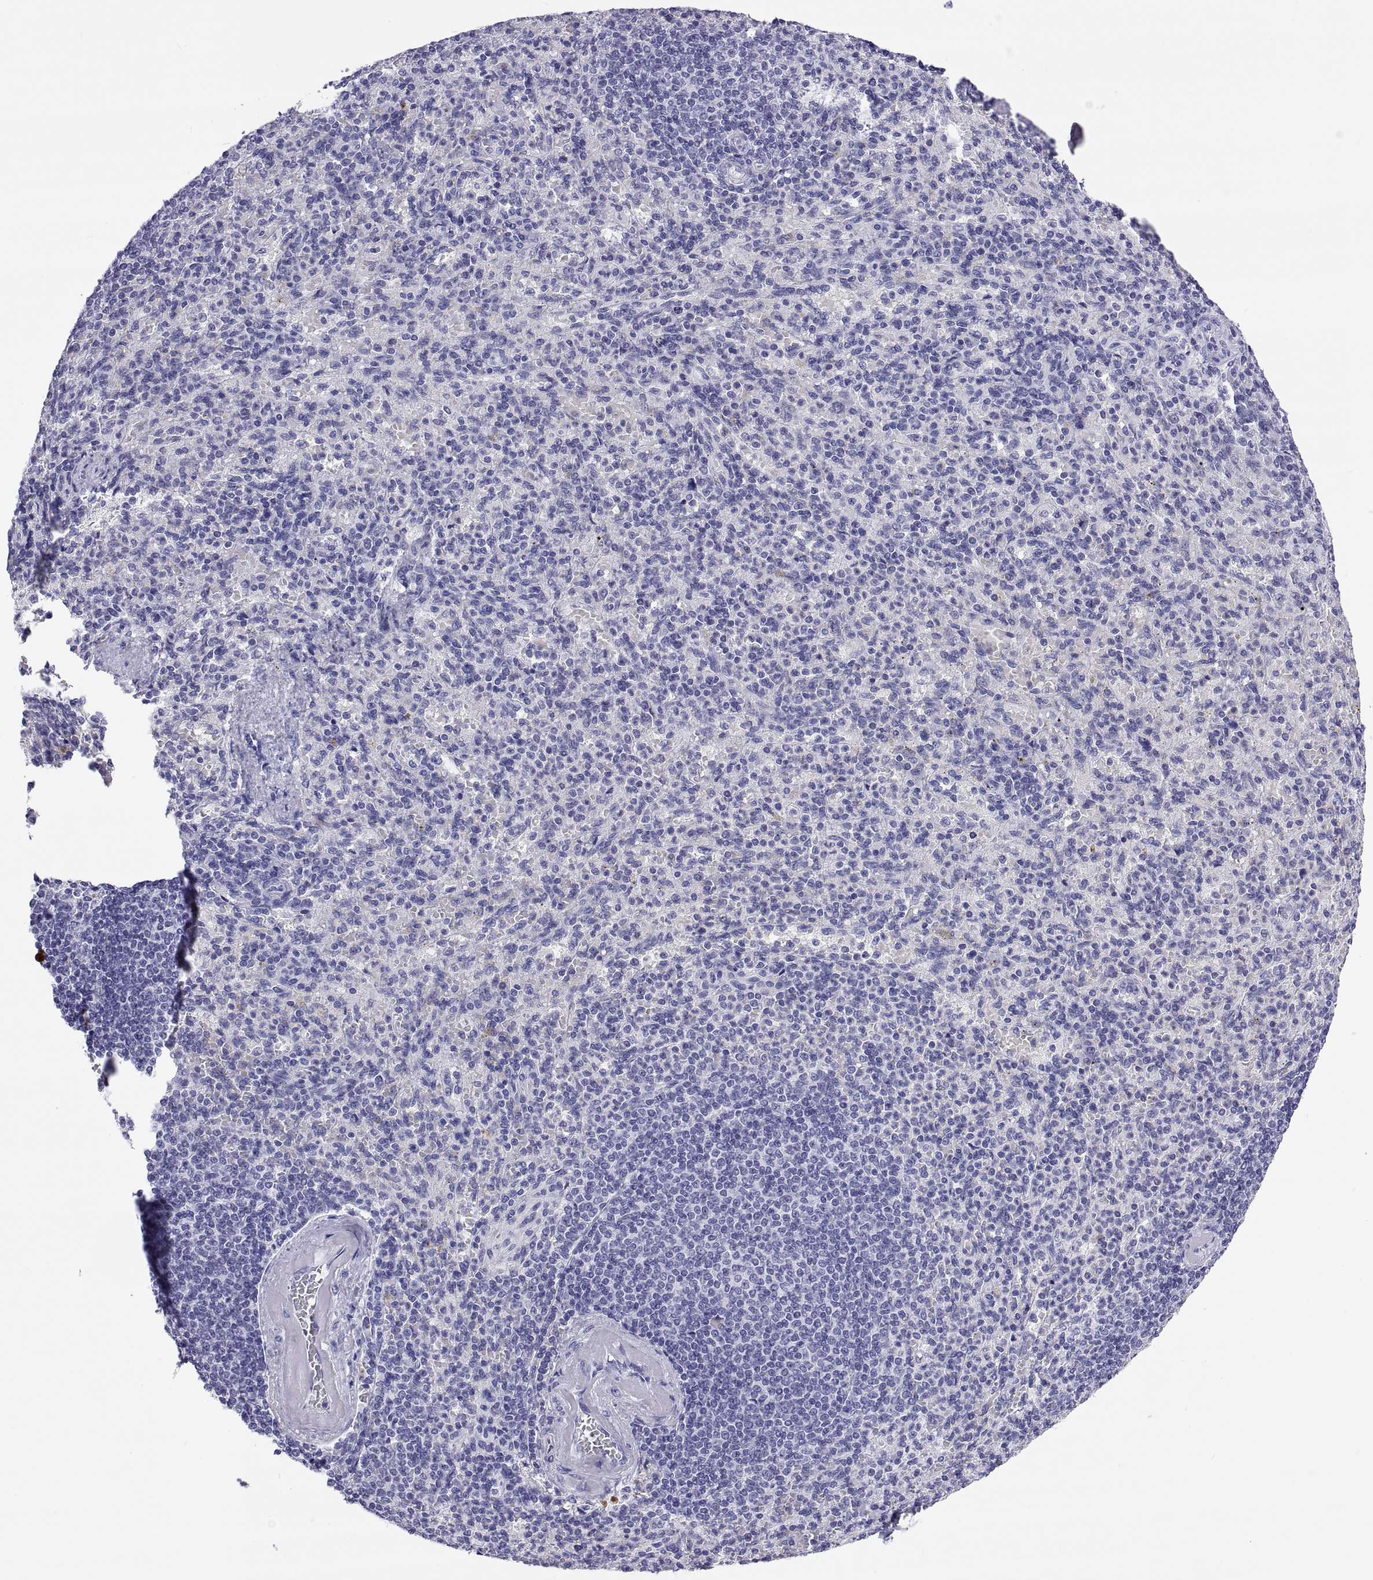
{"staining": {"intensity": "negative", "quantity": "none", "location": "none"}, "tissue": "spleen", "cell_type": "Cells in red pulp", "image_type": "normal", "snomed": [{"axis": "morphology", "description": "Normal tissue, NOS"}, {"axis": "topography", "description": "Spleen"}], "caption": "Normal spleen was stained to show a protein in brown. There is no significant expression in cells in red pulp. The staining is performed using DAB (3,3'-diaminobenzidine) brown chromogen with nuclei counter-stained in using hematoxylin.", "gene": "QRICH2", "patient": {"sex": "female", "age": 74}}